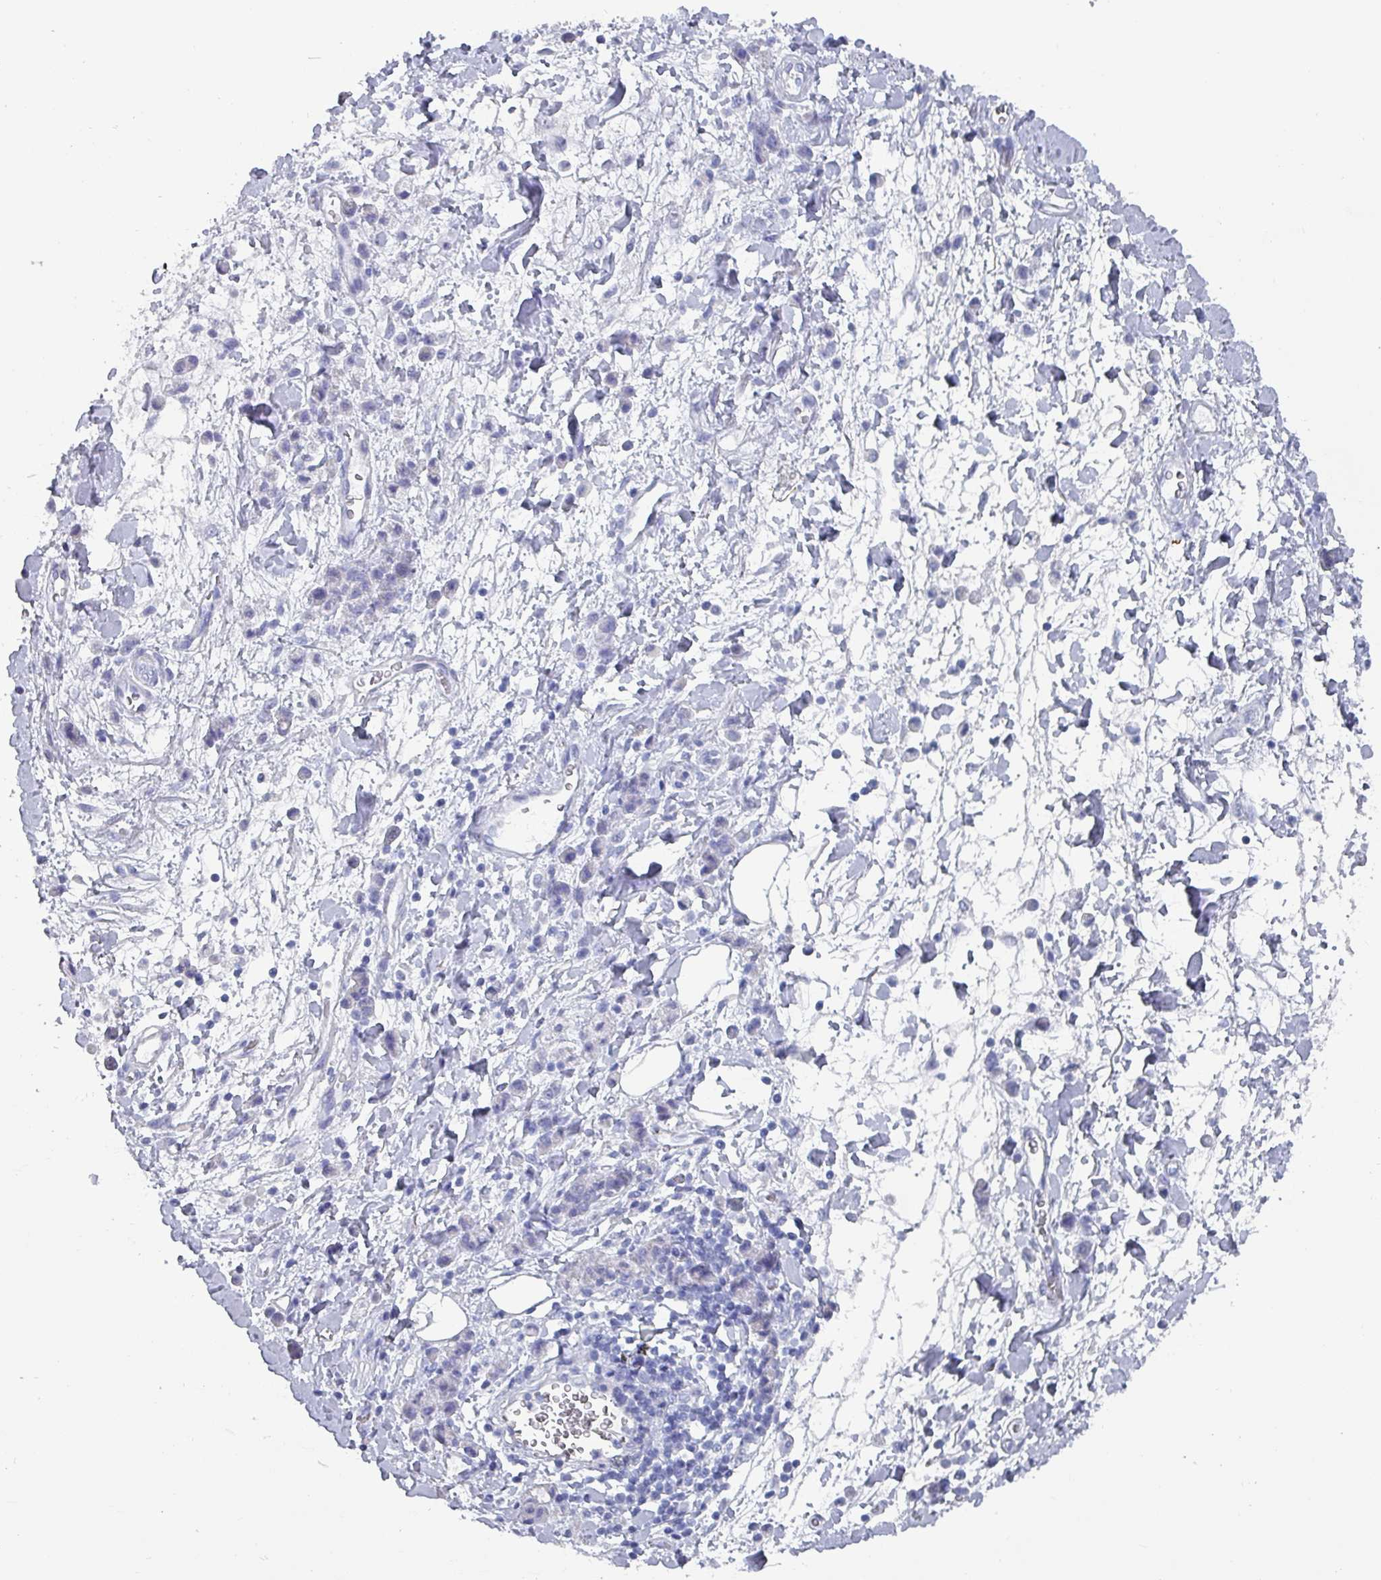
{"staining": {"intensity": "negative", "quantity": "none", "location": "none"}, "tissue": "stomach cancer", "cell_type": "Tumor cells", "image_type": "cancer", "snomed": [{"axis": "morphology", "description": "Adenocarcinoma, NOS"}, {"axis": "topography", "description": "Stomach"}], "caption": "An IHC photomicrograph of stomach cancer (adenocarcinoma) is shown. There is no staining in tumor cells of stomach cancer (adenocarcinoma).", "gene": "INS-IGF2", "patient": {"sex": "male", "age": 77}}